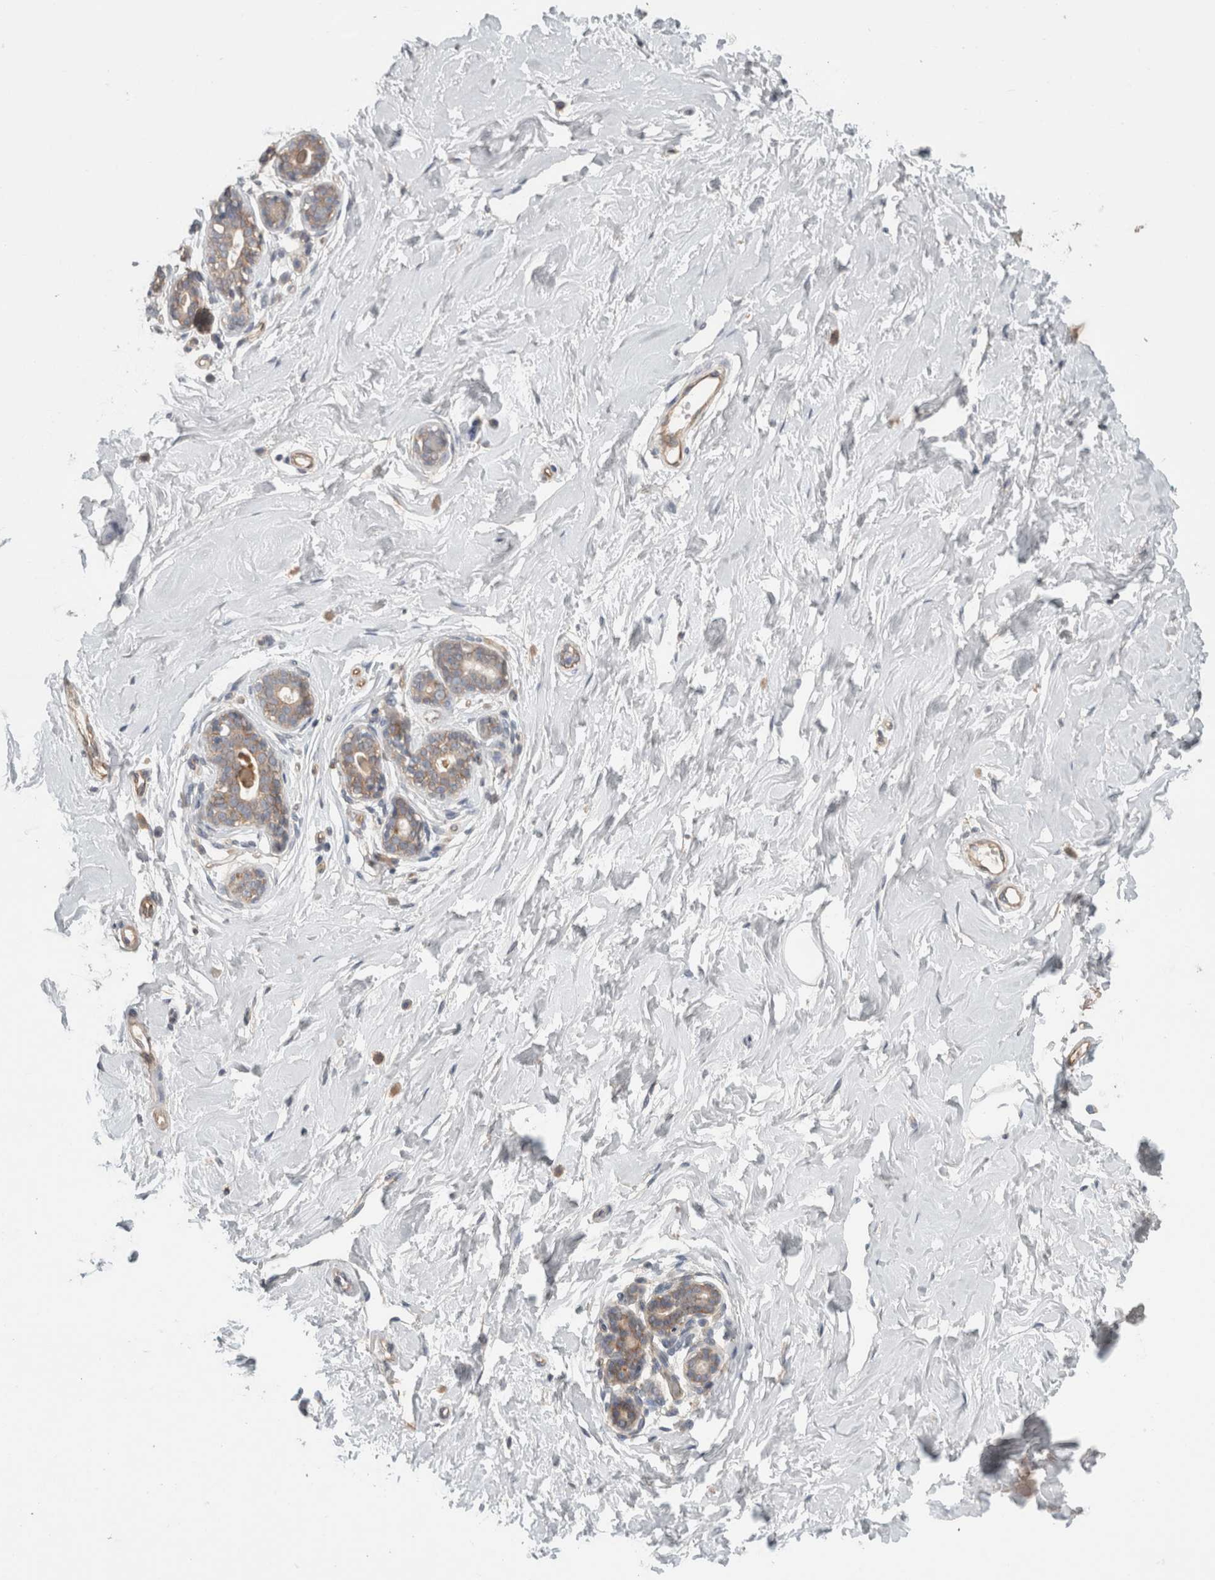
{"staining": {"intensity": "negative", "quantity": "none", "location": "none"}, "tissue": "breast", "cell_type": "Adipocytes", "image_type": "normal", "snomed": [{"axis": "morphology", "description": "Normal tissue, NOS"}, {"axis": "morphology", "description": "Adenoma, NOS"}, {"axis": "topography", "description": "Breast"}], "caption": "Immunohistochemistry (IHC) histopathology image of unremarkable breast stained for a protein (brown), which reveals no staining in adipocytes.", "gene": "RASAL2", "patient": {"sex": "female", "age": 23}}